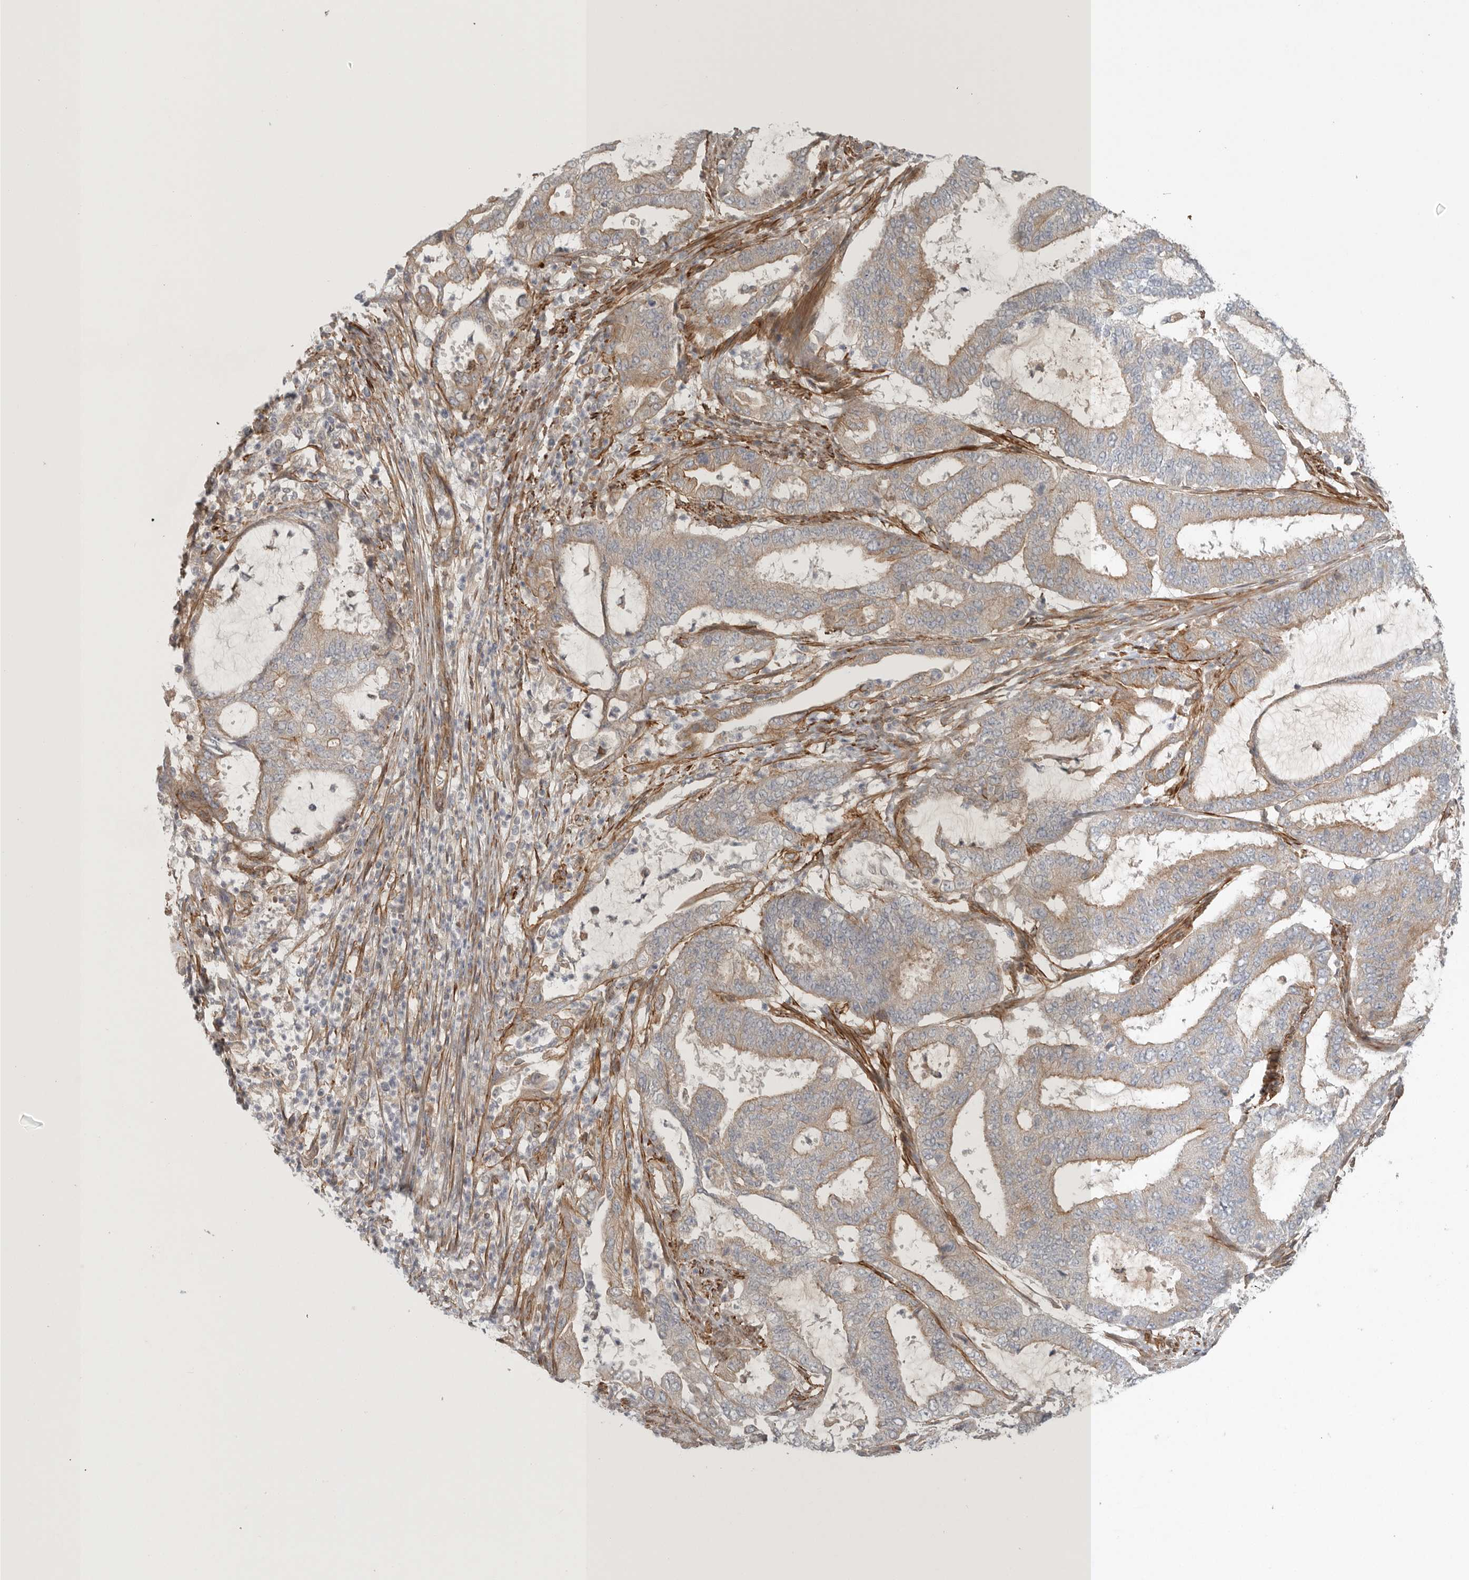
{"staining": {"intensity": "weak", "quantity": ">75%", "location": "cytoplasmic/membranous"}, "tissue": "endometrial cancer", "cell_type": "Tumor cells", "image_type": "cancer", "snomed": [{"axis": "morphology", "description": "Adenocarcinoma, NOS"}, {"axis": "topography", "description": "Endometrium"}], "caption": "An image of human endometrial cancer stained for a protein shows weak cytoplasmic/membranous brown staining in tumor cells.", "gene": "LONRF1", "patient": {"sex": "female", "age": 51}}